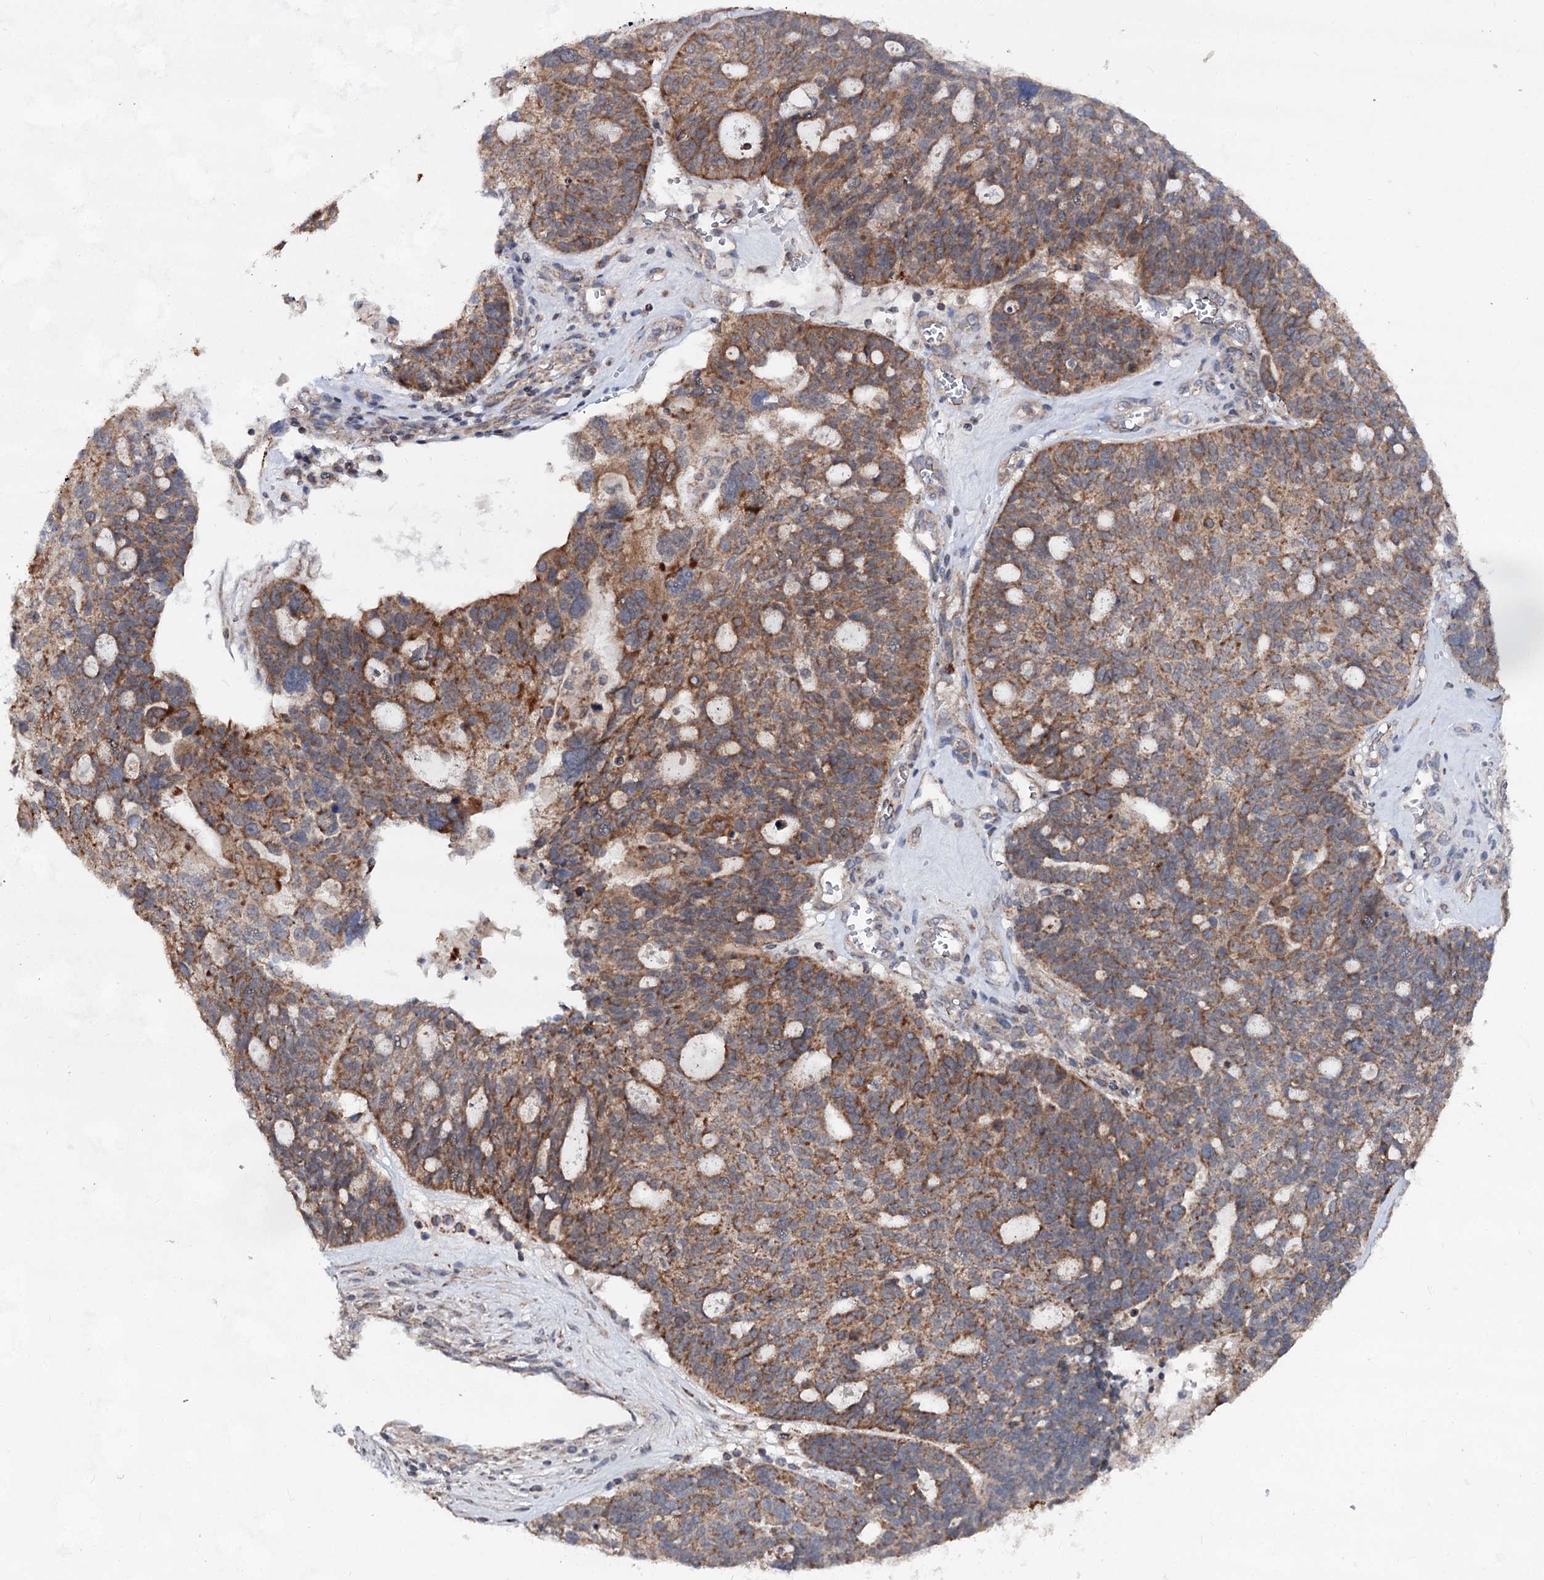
{"staining": {"intensity": "moderate", "quantity": ">75%", "location": "cytoplasmic/membranous"}, "tissue": "ovarian cancer", "cell_type": "Tumor cells", "image_type": "cancer", "snomed": [{"axis": "morphology", "description": "Cystadenocarcinoma, serous, NOS"}, {"axis": "topography", "description": "Ovary"}], "caption": "Immunohistochemistry photomicrograph of human ovarian cancer (serous cystadenocarcinoma) stained for a protein (brown), which reveals medium levels of moderate cytoplasmic/membranous expression in approximately >75% of tumor cells.", "gene": "FGFR1OP2", "patient": {"sex": "female", "age": 59}}